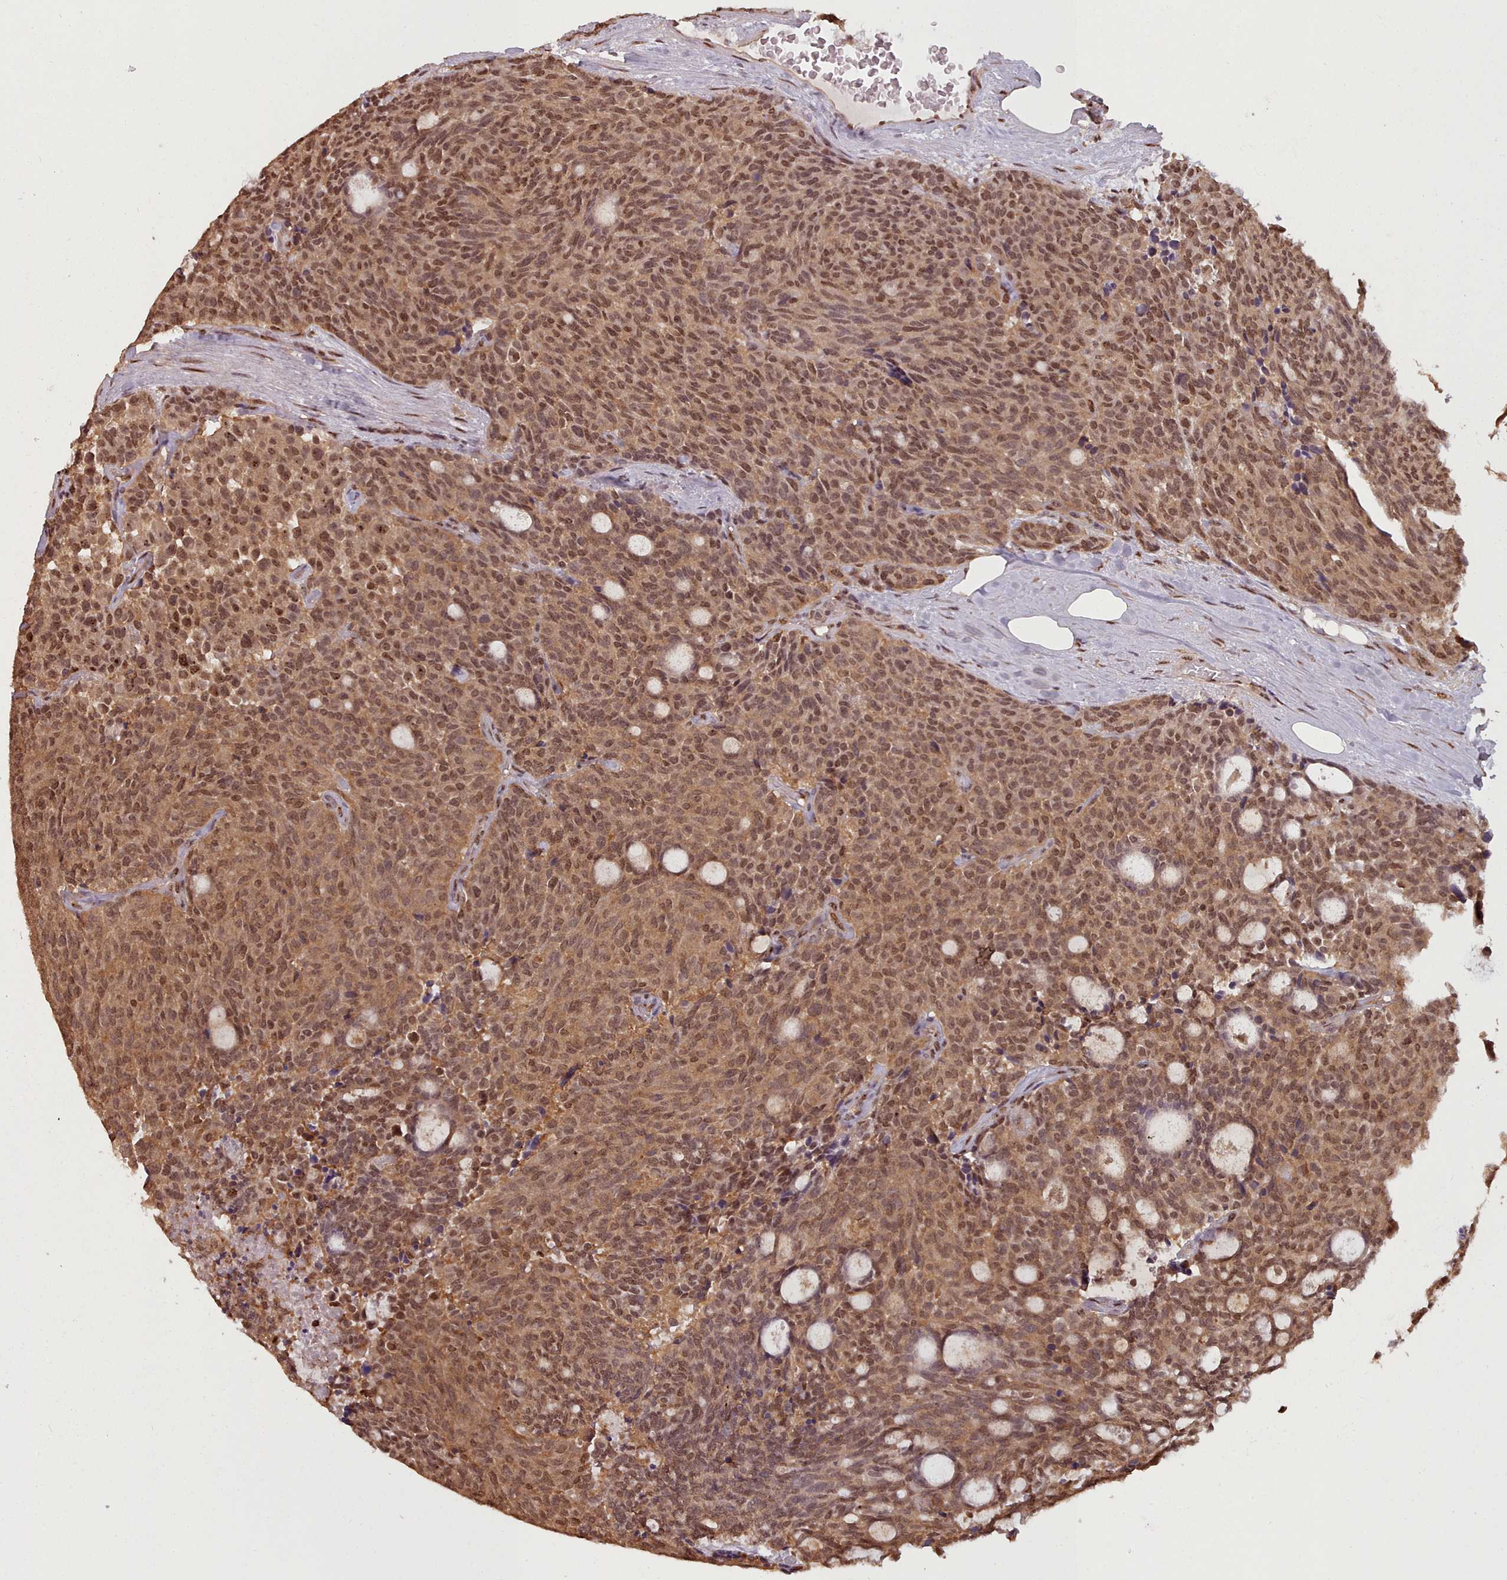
{"staining": {"intensity": "moderate", "quantity": ">75%", "location": "cytoplasmic/membranous,nuclear"}, "tissue": "carcinoid", "cell_type": "Tumor cells", "image_type": "cancer", "snomed": [{"axis": "morphology", "description": "Carcinoid, malignant, NOS"}, {"axis": "topography", "description": "Pancreas"}], "caption": "Human malignant carcinoid stained with a brown dye exhibits moderate cytoplasmic/membranous and nuclear positive positivity in about >75% of tumor cells.", "gene": "RPS27A", "patient": {"sex": "female", "age": 54}}